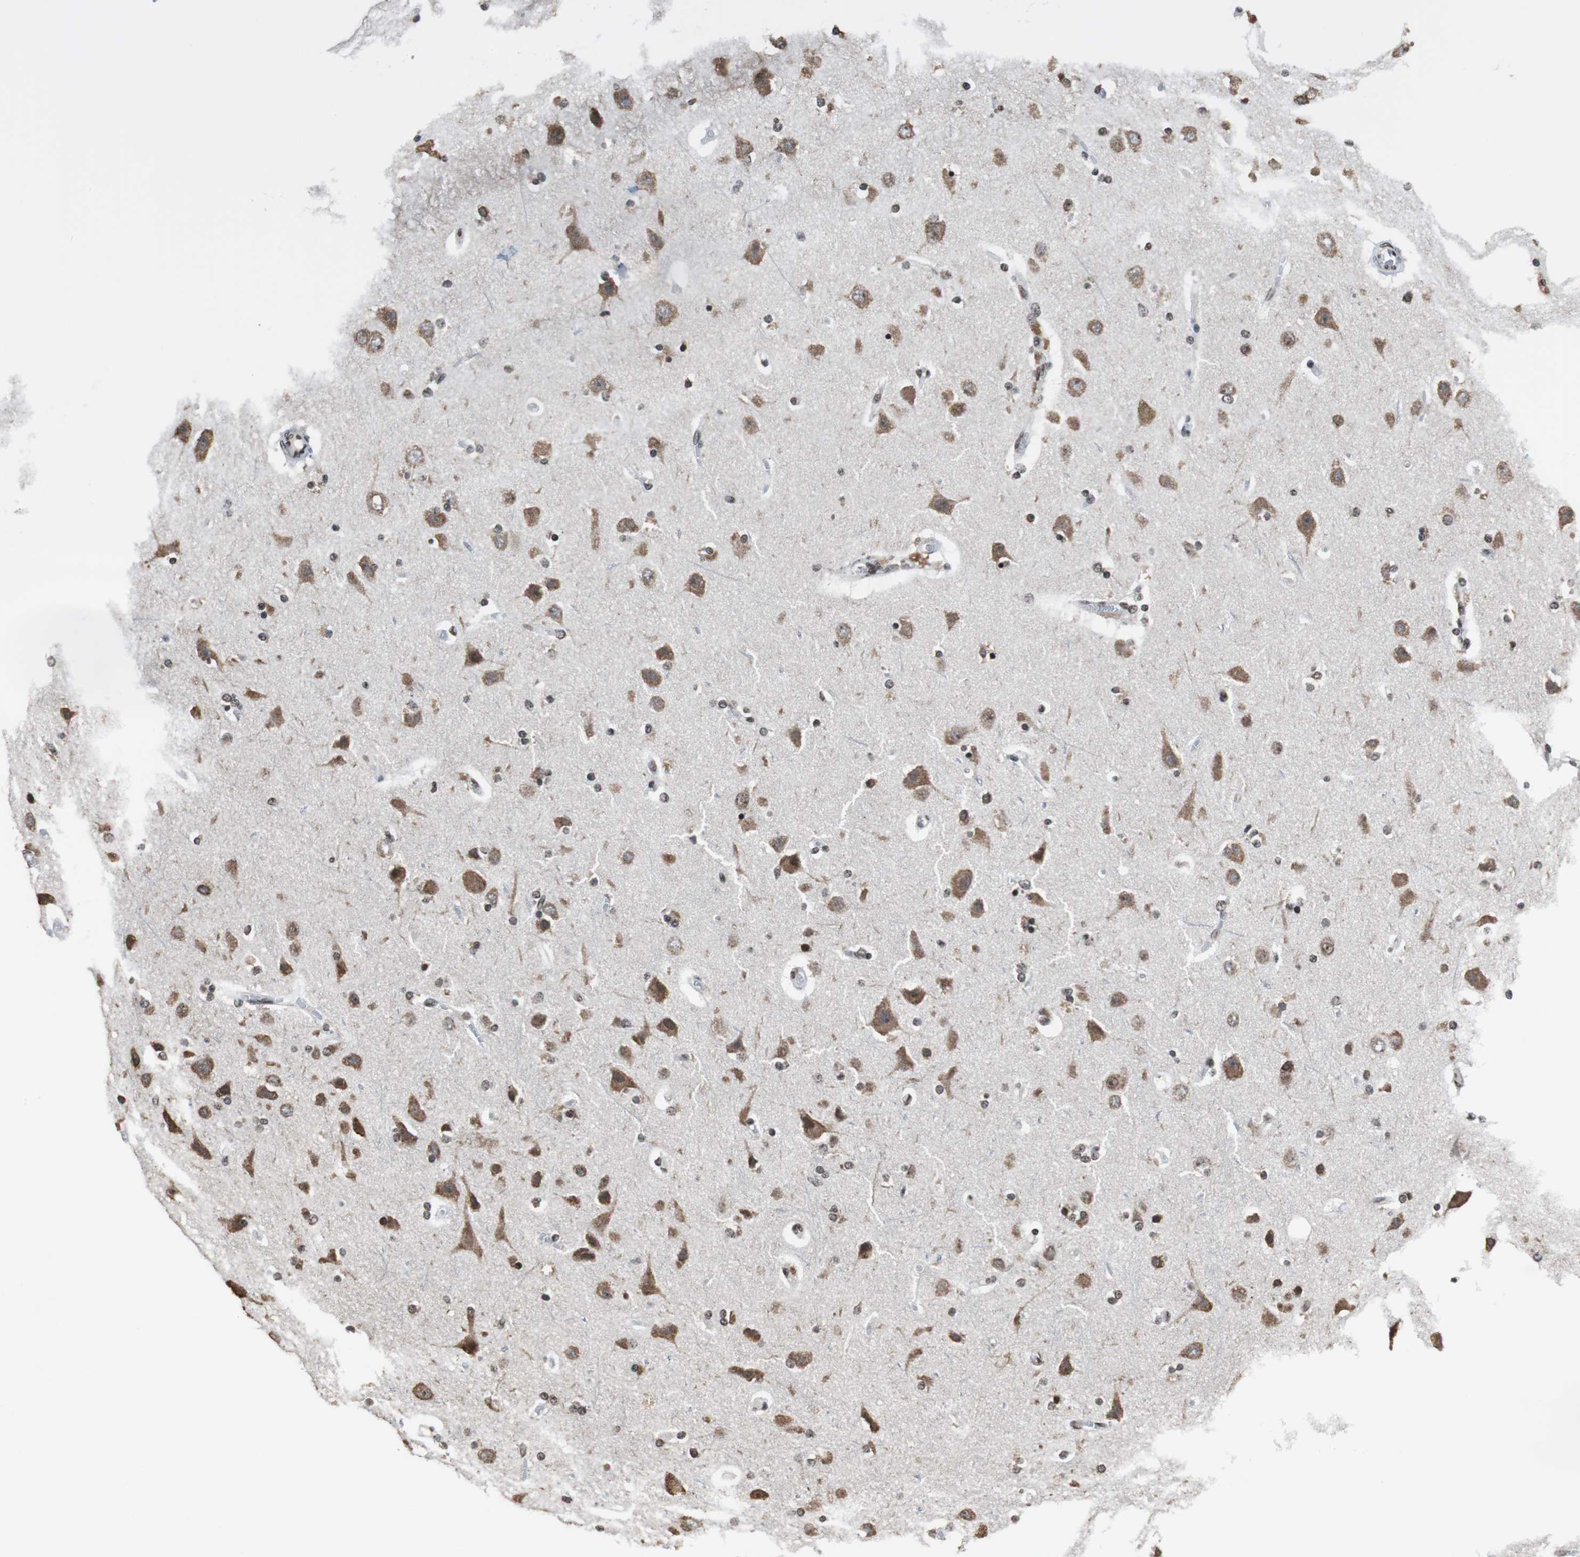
{"staining": {"intensity": "weak", "quantity": ">75%", "location": "nuclear"}, "tissue": "cerebral cortex", "cell_type": "Endothelial cells", "image_type": "normal", "snomed": [{"axis": "morphology", "description": "Normal tissue, NOS"}, {"axis": "topography", "description": "Cerebral cortex"}], "caption": "Protein staining of benign cerebral cortex exhibits weak nuclear staining in approximately >75% of endothelial cells.", "gene": "REST", "patient": {"sex": "female", "age": 54}}